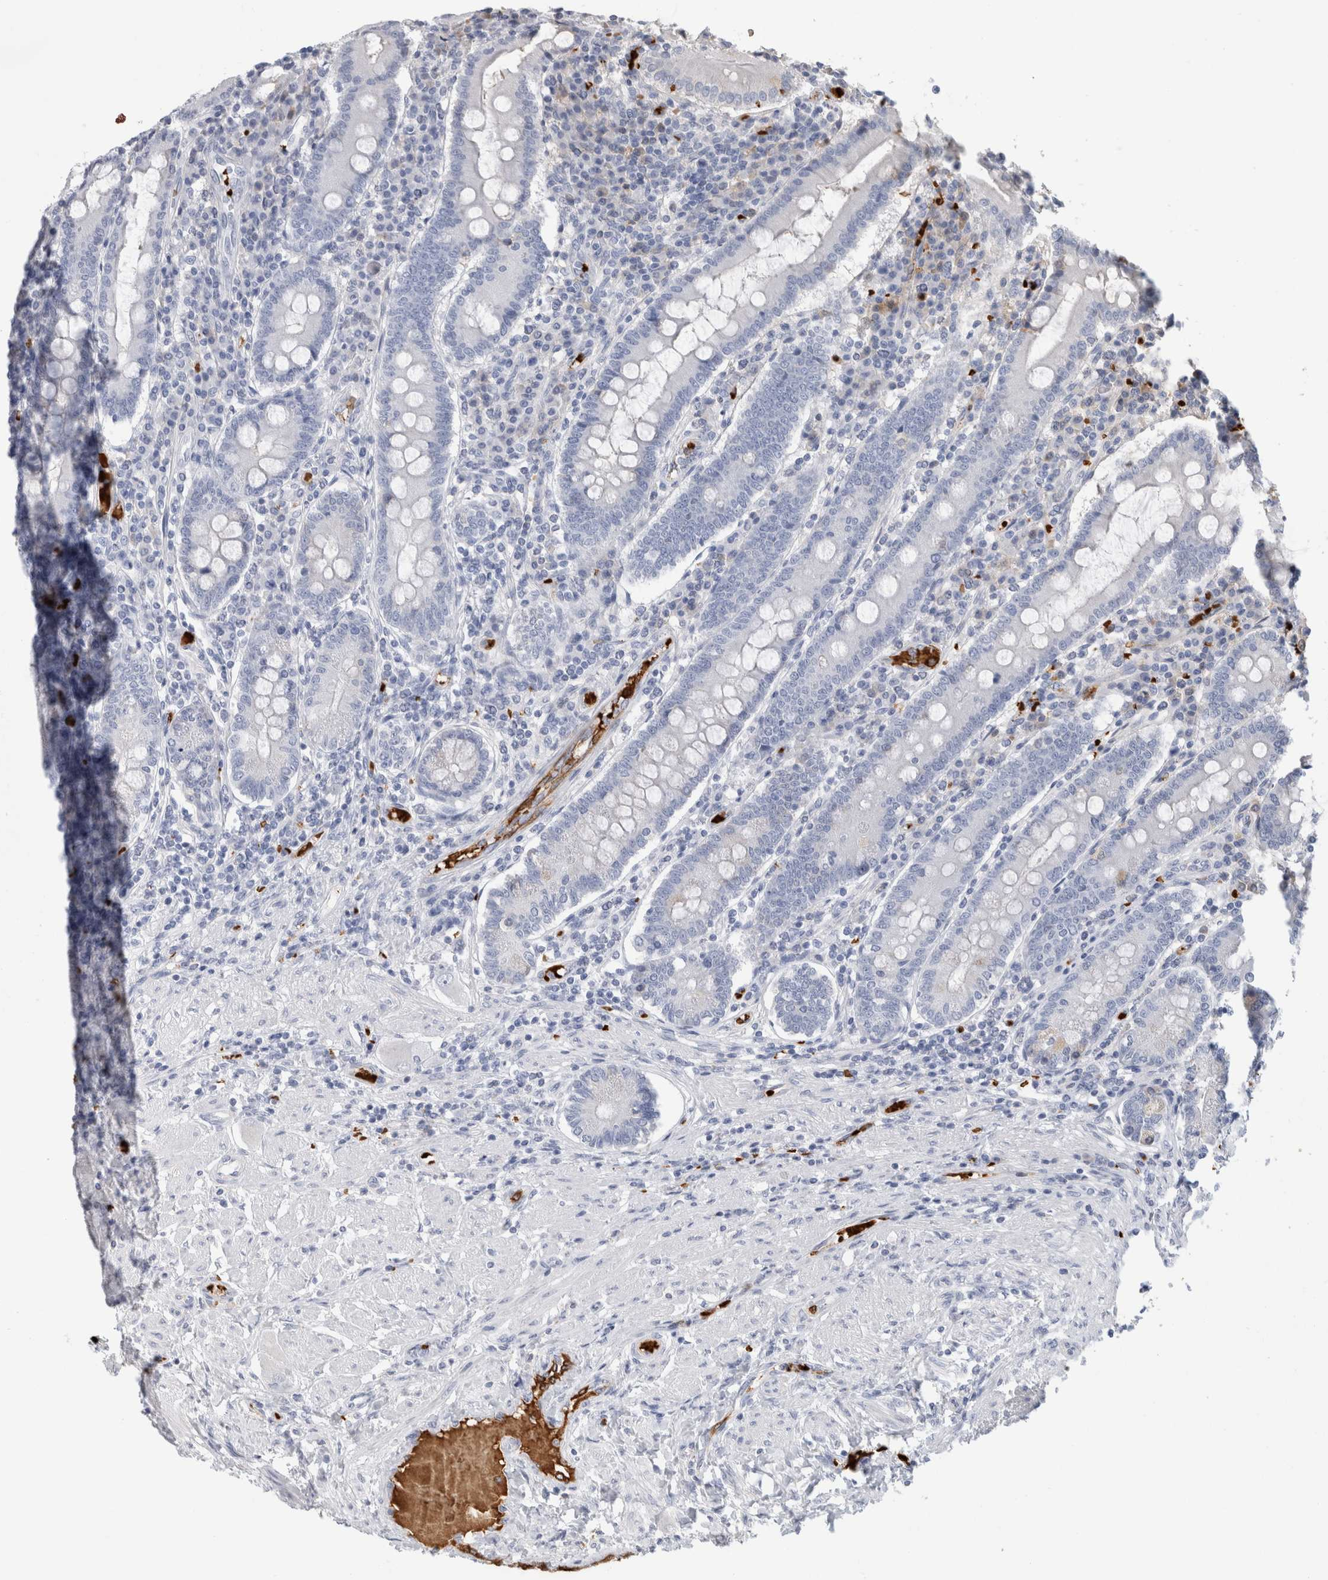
{"staining": {"intensity": "negative", "quantity": "none", "location": "none"}, "tissue": "duodenum", "cell_type": "Glandular cells", "image_type": "normal", "snomed": [{"axis": "morphology", "description": "Normal tissue, NOS"}, {"axis": "morphology", "description": "Adenocarcinoma, NOS"}, {"axis": "topography", "description": "Pancreas"}, {"axis": "topography", "description": "Duodenum"}], "caption": "Immunohistochemistry of unremarkable human duodenum exhibits no expression in glandular cells. (DAB (3,3'-diaminobenzidine) IHC, high magnification).", "gene": "CA1", "patient": {"sex": "male", "age": 50}}